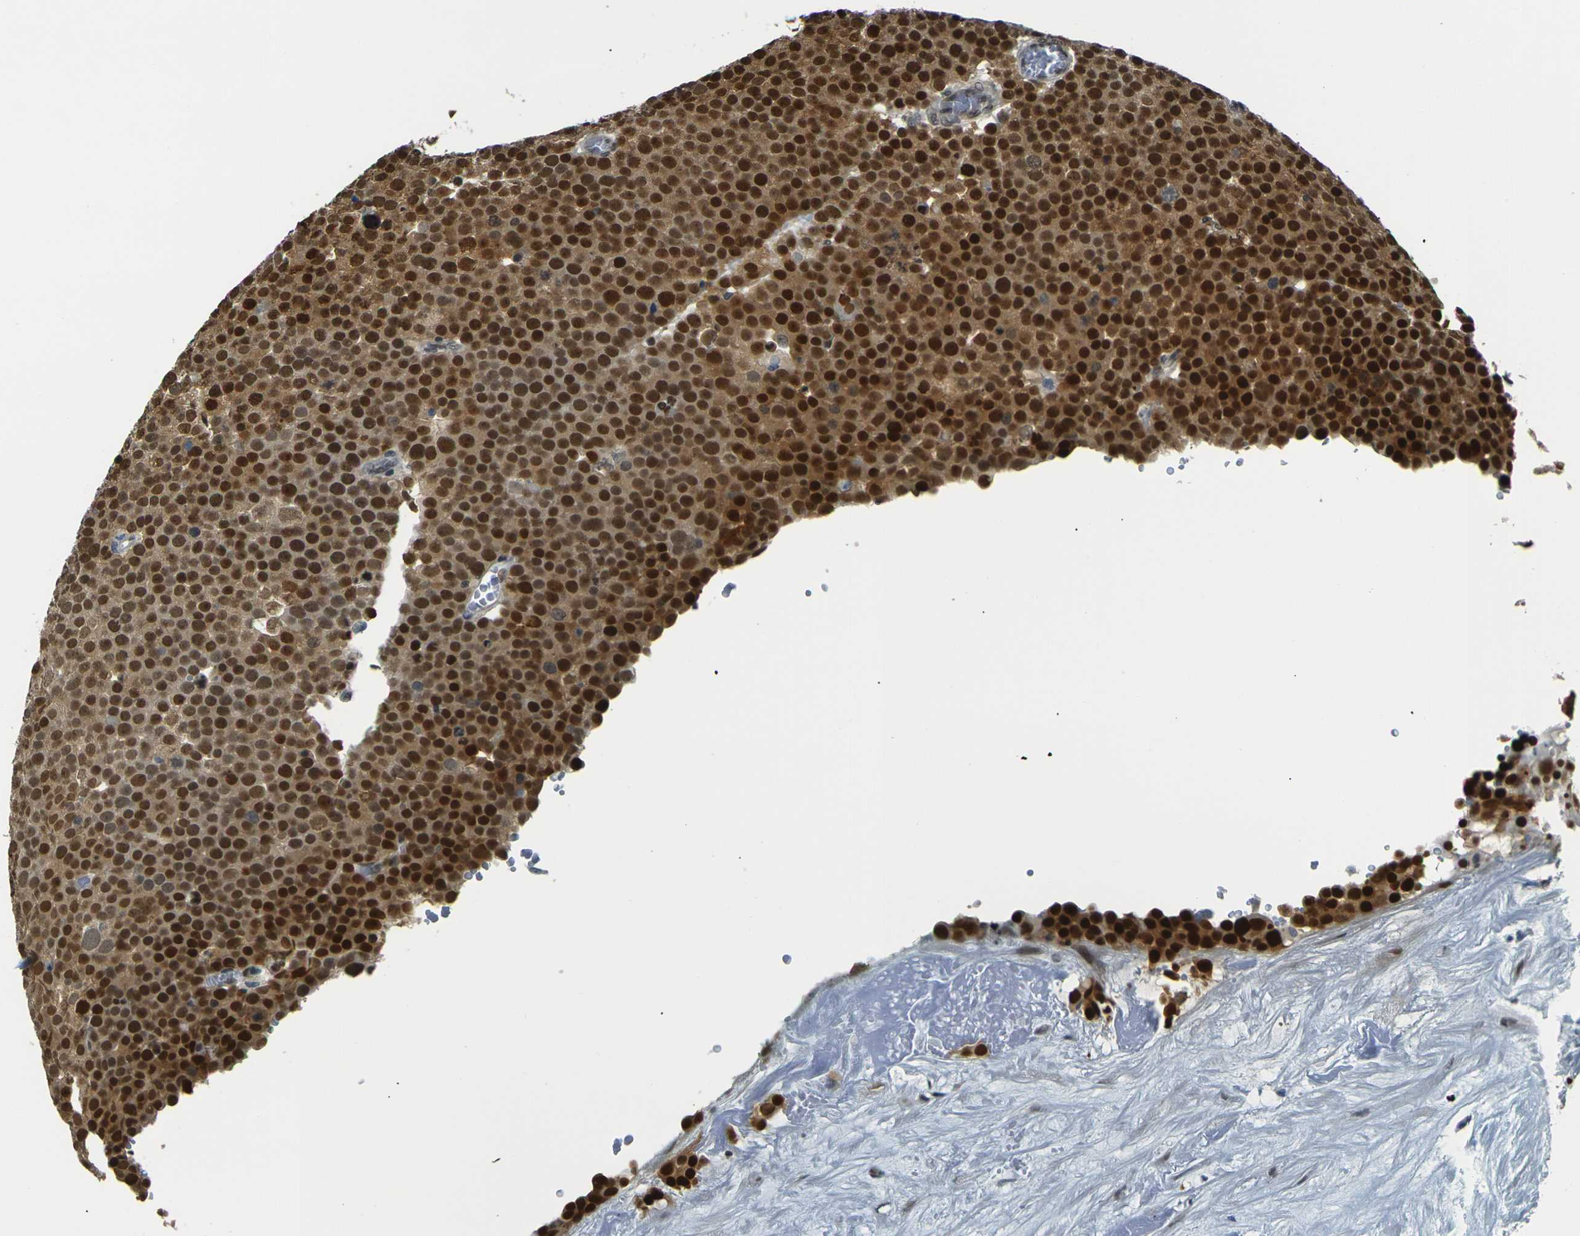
{"staining": {"intensity": "strong", "quantity": ">75%", "location": "cytoplasmic/membranous,nuclear"}, "tissue": "testis cancer", "cell_type": "Tumor cells", "image_type": "cancer", "snomed": [{"axis": "morphology", "description": "Seminoma, NOS"}, {"axis": "topography", "description": "Testis"}], "caption": "Protein analysis of testis seminoma tissue displays strong cytoplasmic/membranous and nuclear positivity in approximately >75% of tumor cells.", "gene": "NHEJ1", "patient": {"sex": "male", "age": 71}}